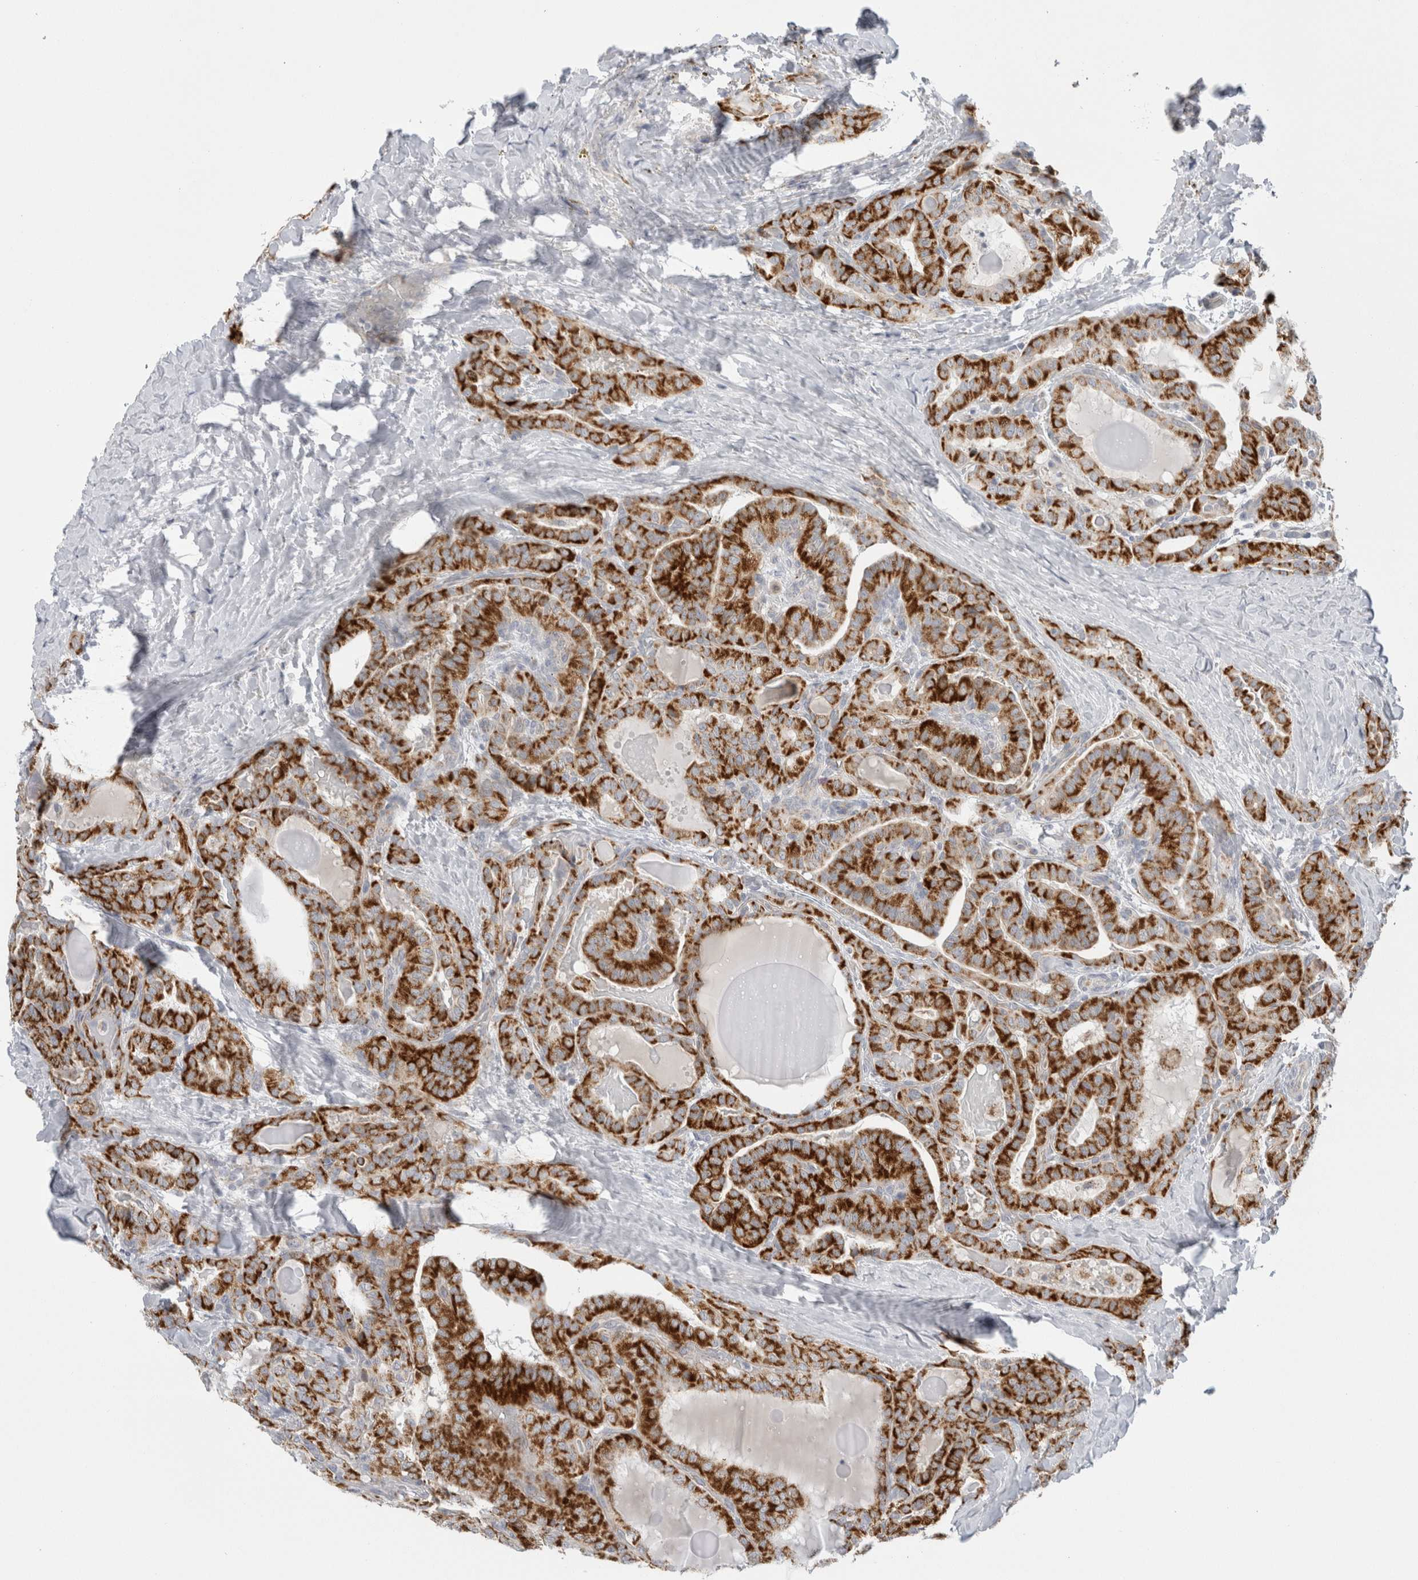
{"staining": {"intensity": "strong", "quantity": ">75%", "location": "cytoplasmic/membranous"}, "tissue": "thyroid cancer", "cell_type": "Tumor cells", "image_type": "cancer", "snomed": [{"axis": "morphology", "description": "Papillary adenocarcinoma, NOS"}, {"axis": "topography", "description": "Thyroid gland"}], "caption": "About >75% of tumor cells in thyroid cancer (papillary adenocarcinoma) exhibit strong cytoplasmic/membranous protein staining as visualized by brown immunohistochemical staining.", "gene": "FAHD1", "patient": {"sex": "male", "age": 77}}